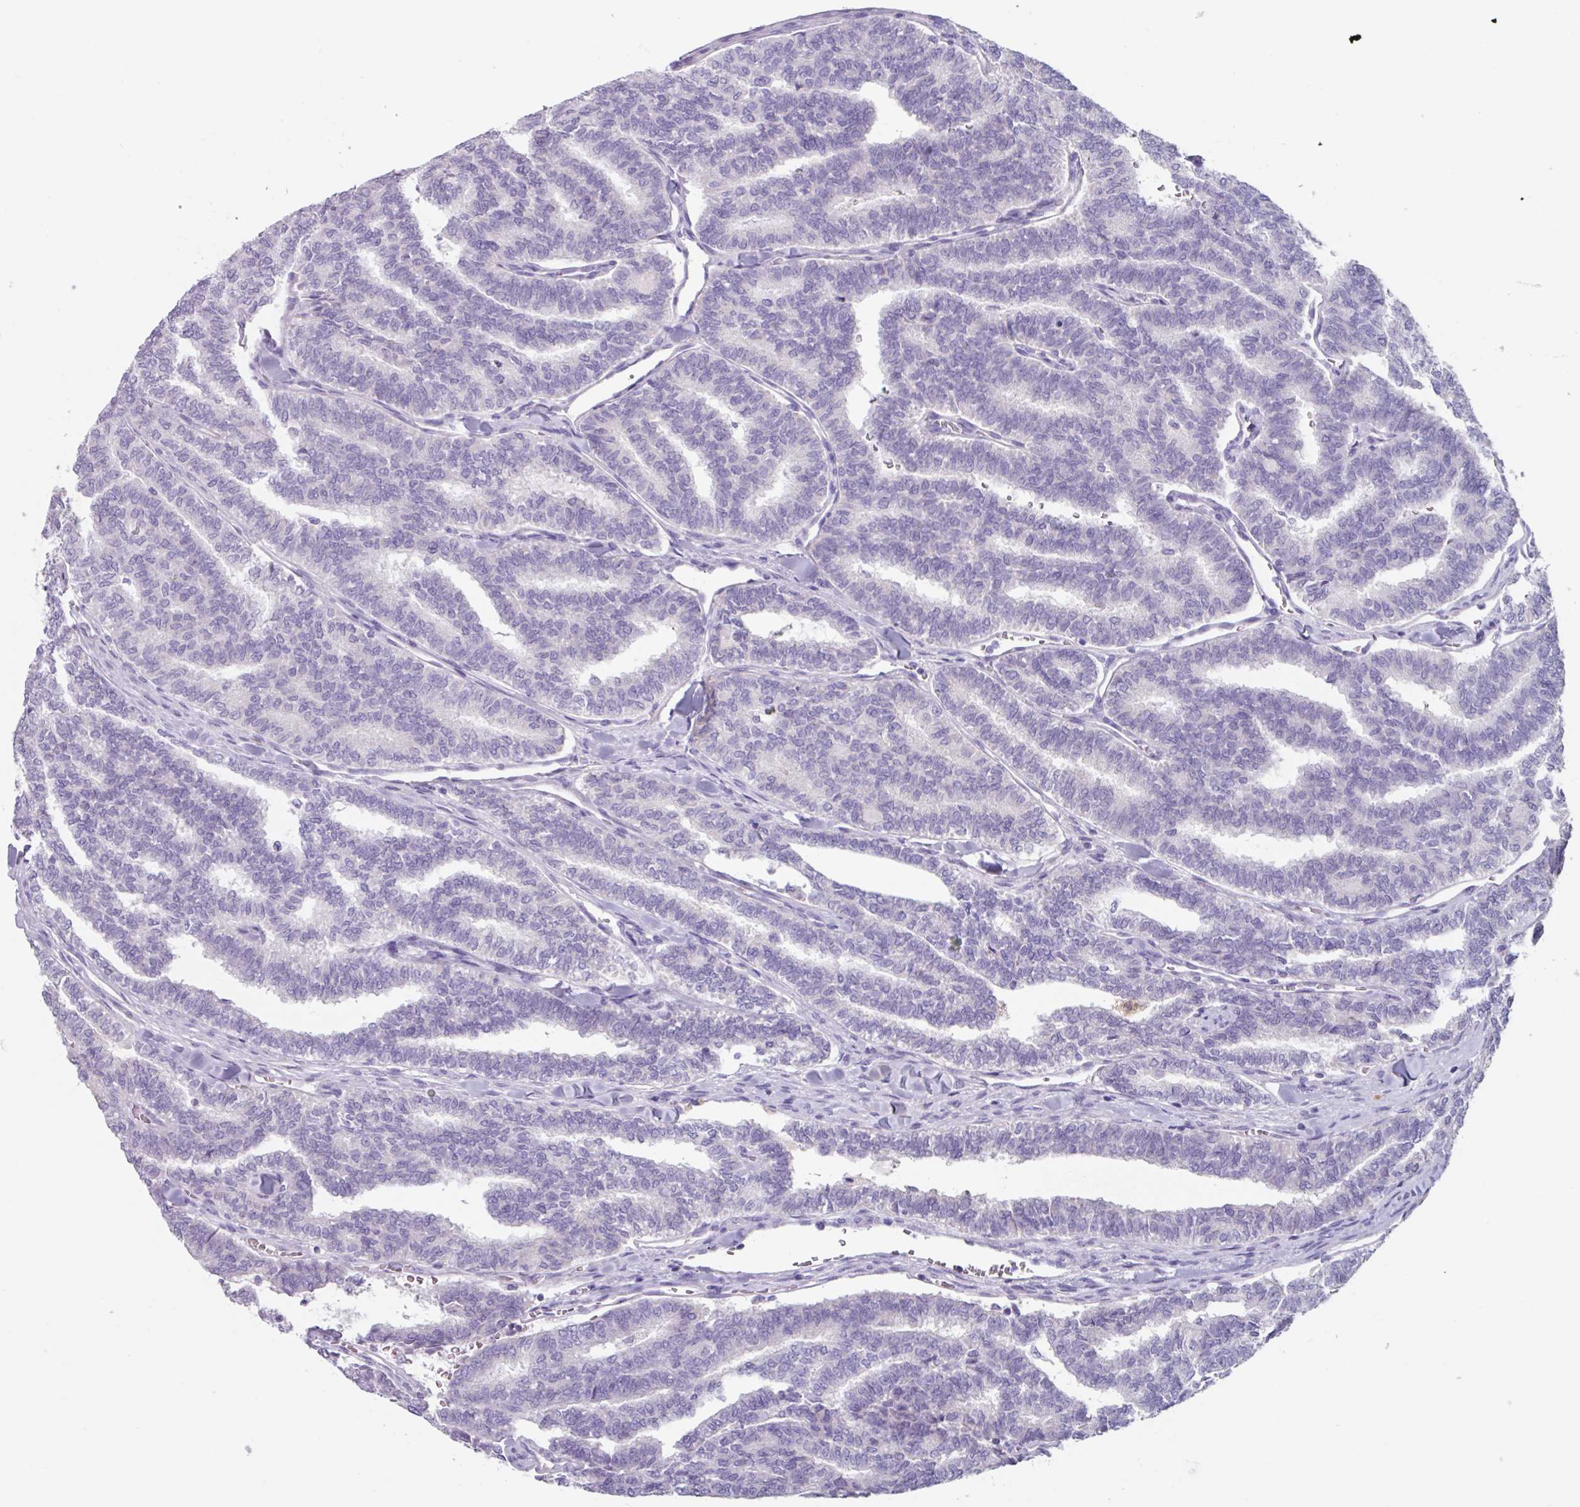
{"staining": {"intensity": "negative", "quantity": "none", "location": "none"}, "tissue": "thyroid cancer", "cell_type": "Tumor cells", "image_type": "cancer", "snomed": [{"axis": "morphology", "description": "Papillary adenocarcinoma, NOS"}, {"axis": "topography", "description": "Thyroid gland"}], "caption": "This is a photomicrograph of immunohistochemistry staining of thyroid cancer, which shows no expression in tumor cells.", "gene": "OR2T10", "patient": {"sex": "female", "age": 35}}